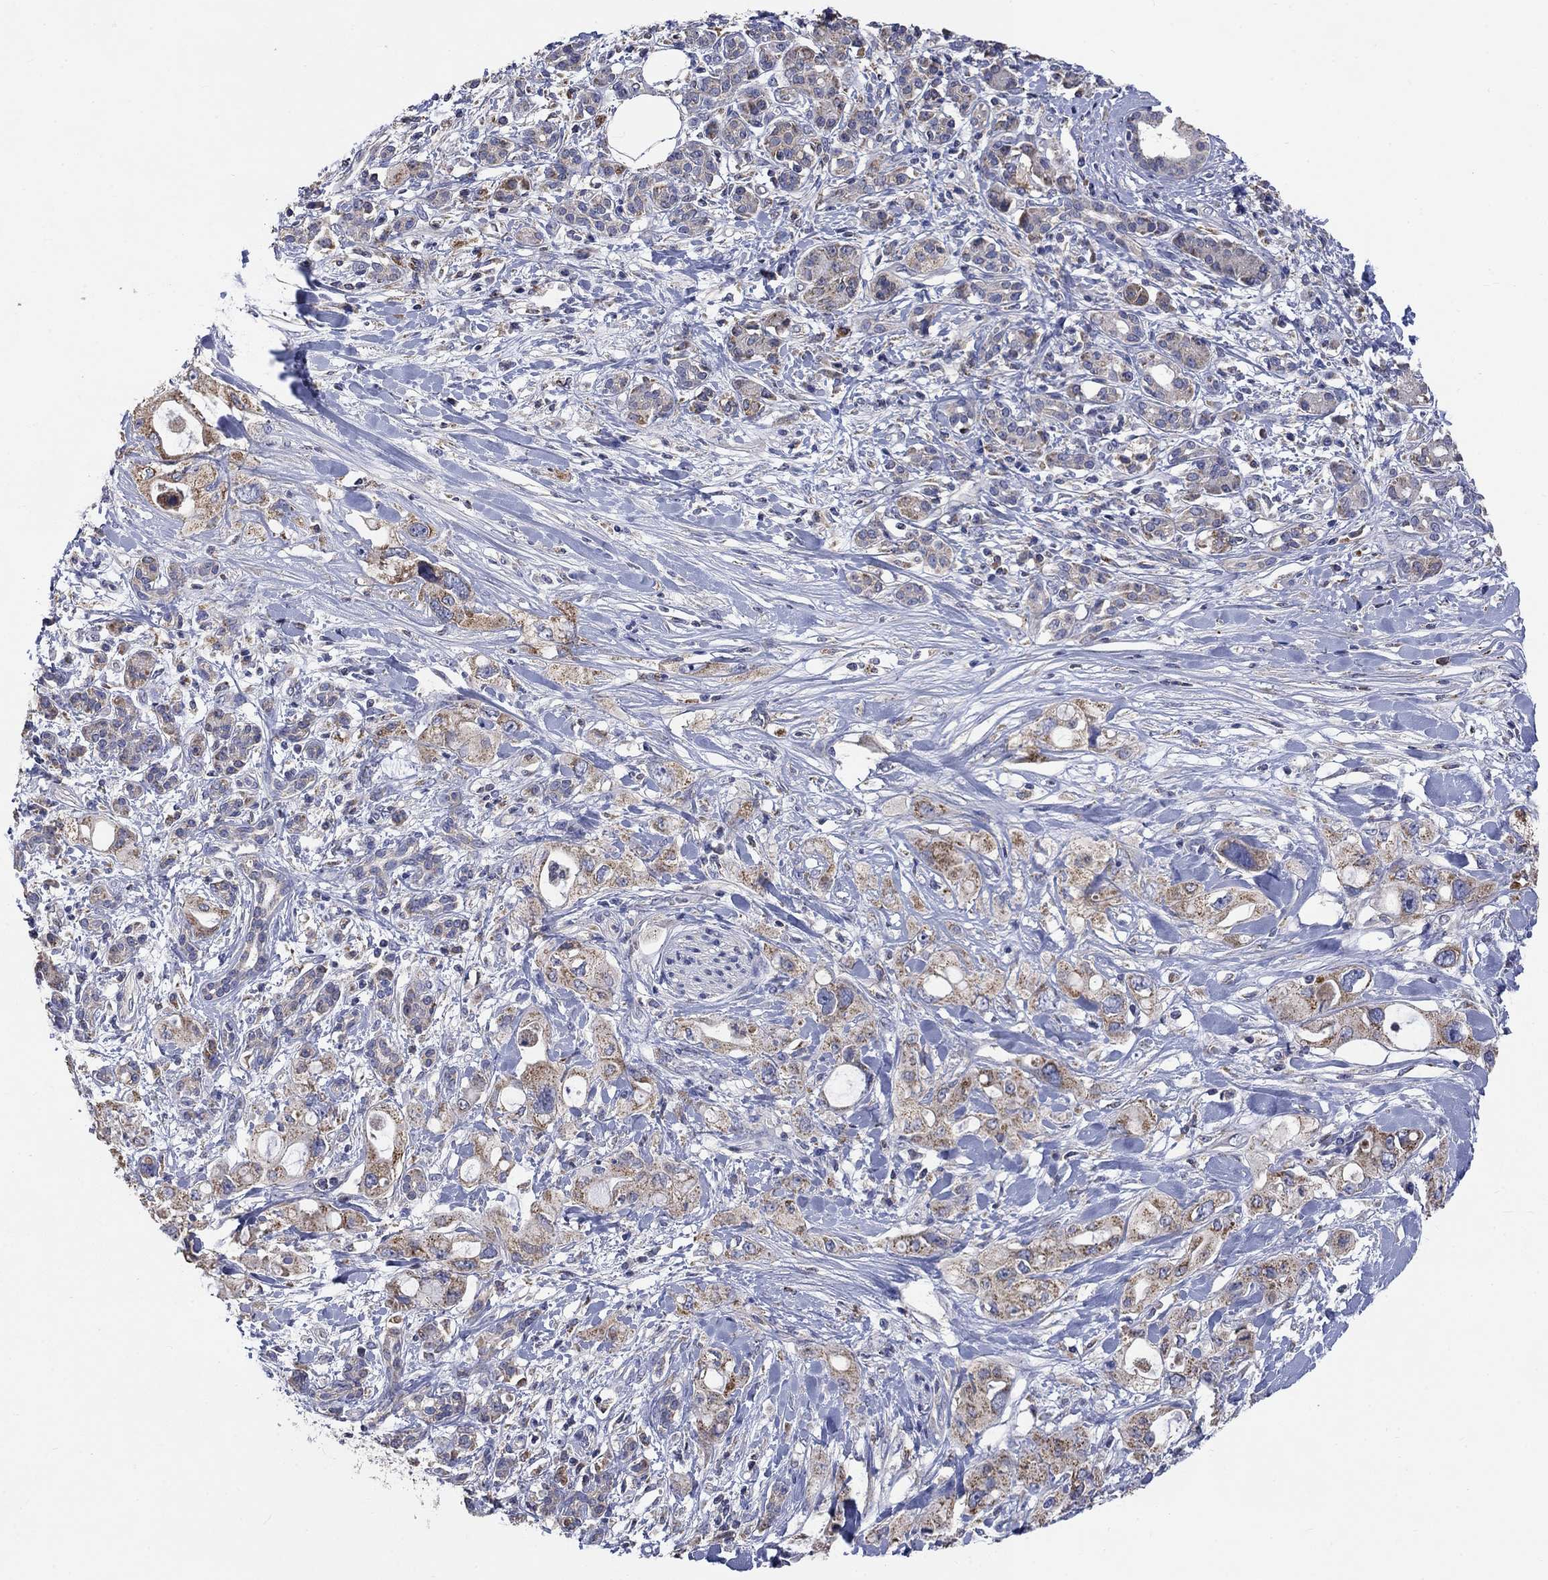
{"staining": {"intensity": "weak", "quantity": ">75%", "location": "cytoplasmic/membranous"}, "tissue": "pancreatic cancer", "cell_type": "Tumor cells", "image_type": "cancer", "snomed": [{"axis": "morphology", "description": "Adenocarcinoma, NOS"}, {"axis": "topography", "description": "Pancreas"}], "caption": "Adenocarcinoma (pancreatic) tissue demonstrates weak cytoplasmic/membranous expression in about >75% of tumor cells", "gene": "UGT8", "patient": {"sex": "female", "age": 56}}